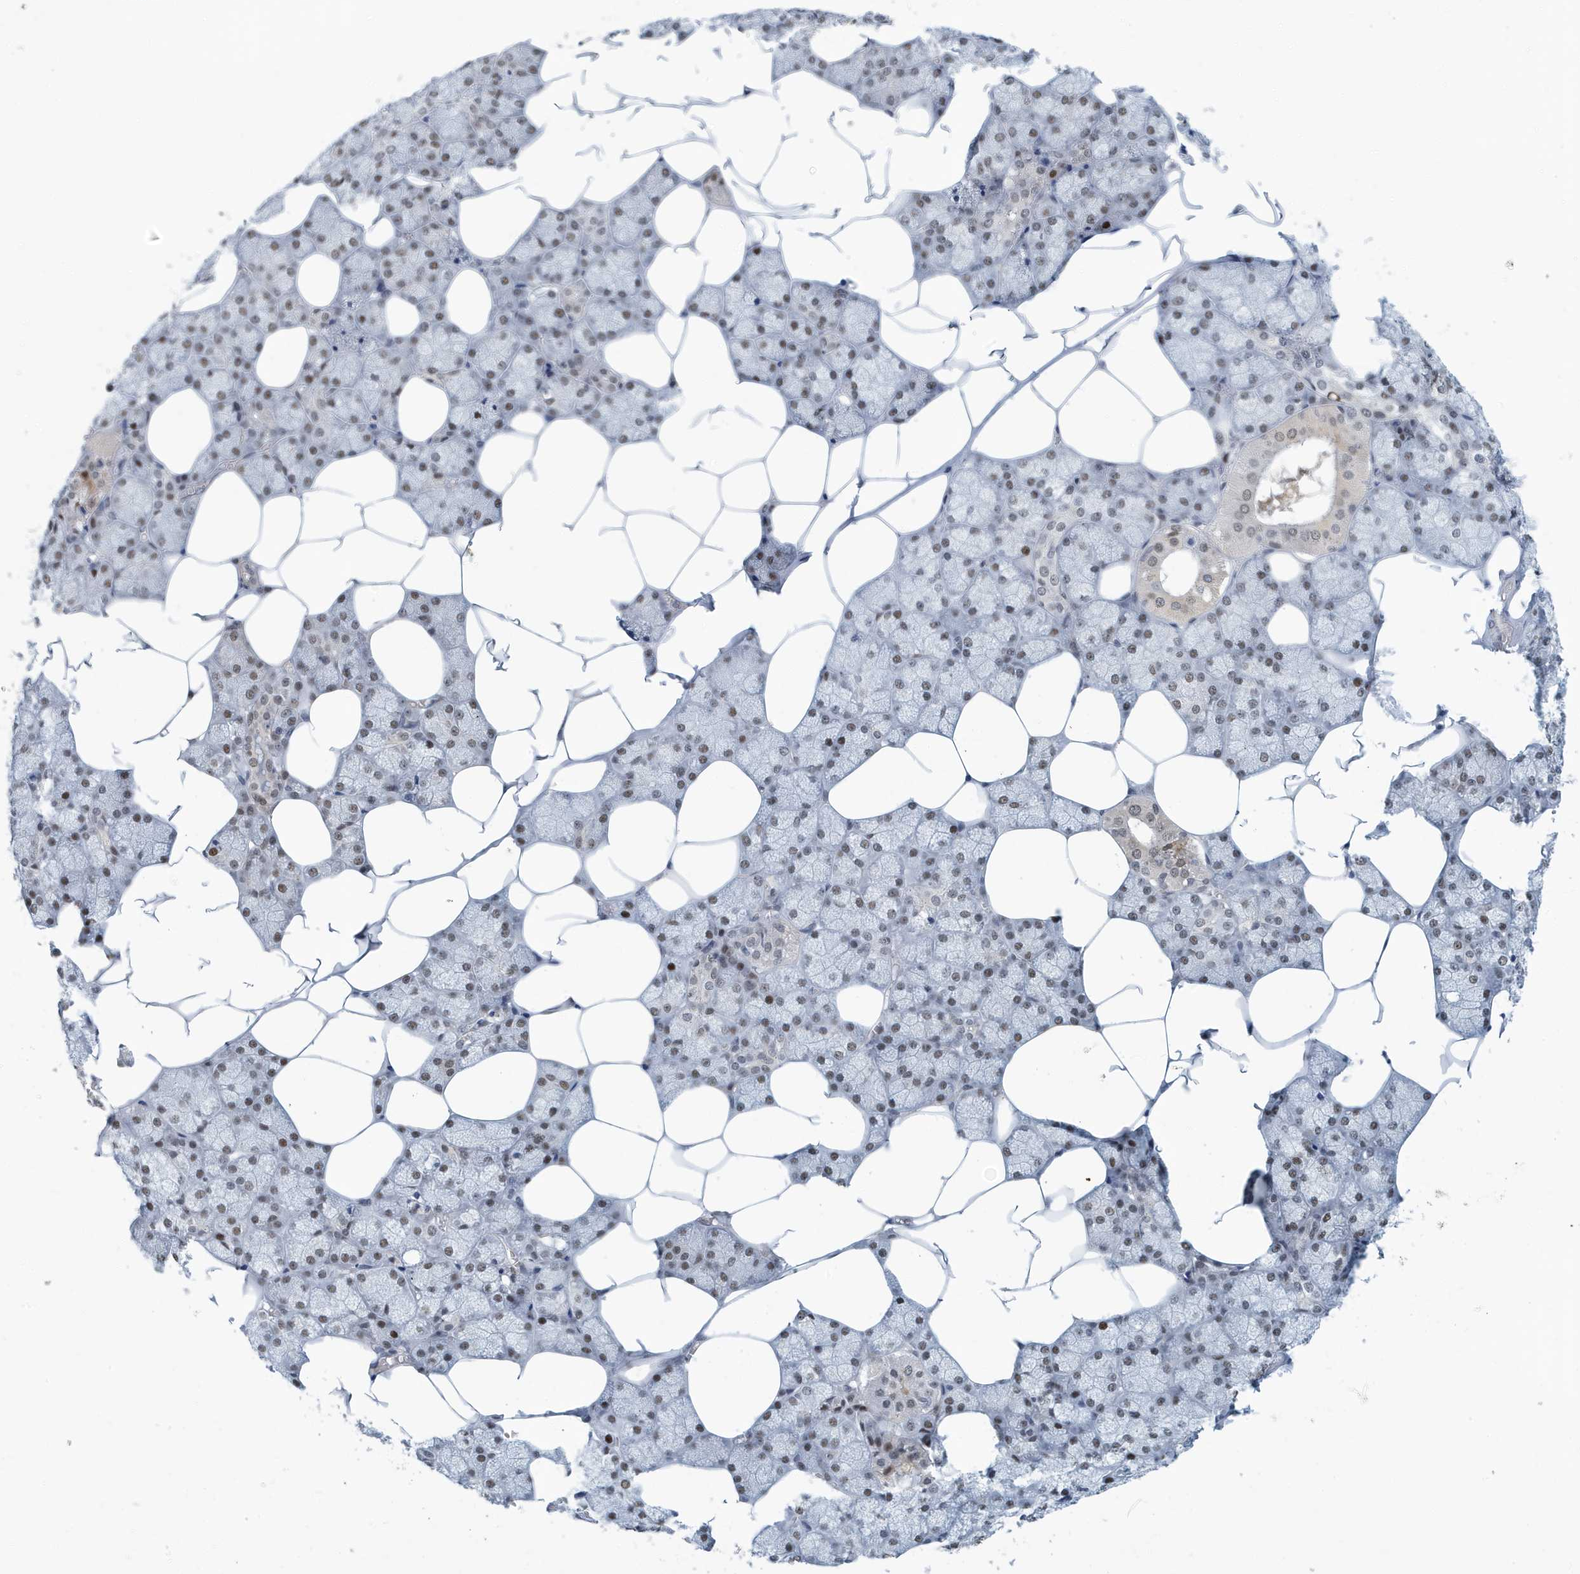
{"staining": {"intensity": "moderate", "quantity": ">75%", "location": "cytoplasmic/membranous,nuclear"}, "tissue": "salivary gland", "cell_type": "Glandular cells", "image_type": "normal", "snomed": [{"axis": "morphology", "description": "Normal tissue, NOS"}, {"axis": "topography", "description": "Salivary gland"}], "caption": "This photomicrograph displays IHC staining of benign human salivary gland, with medium moderate cytoplasmic/membranous,nuclear expression in approximately >75% of glandular cells.", "gene": "KIF15", "patient": {"sex": "male", "age": 62}}